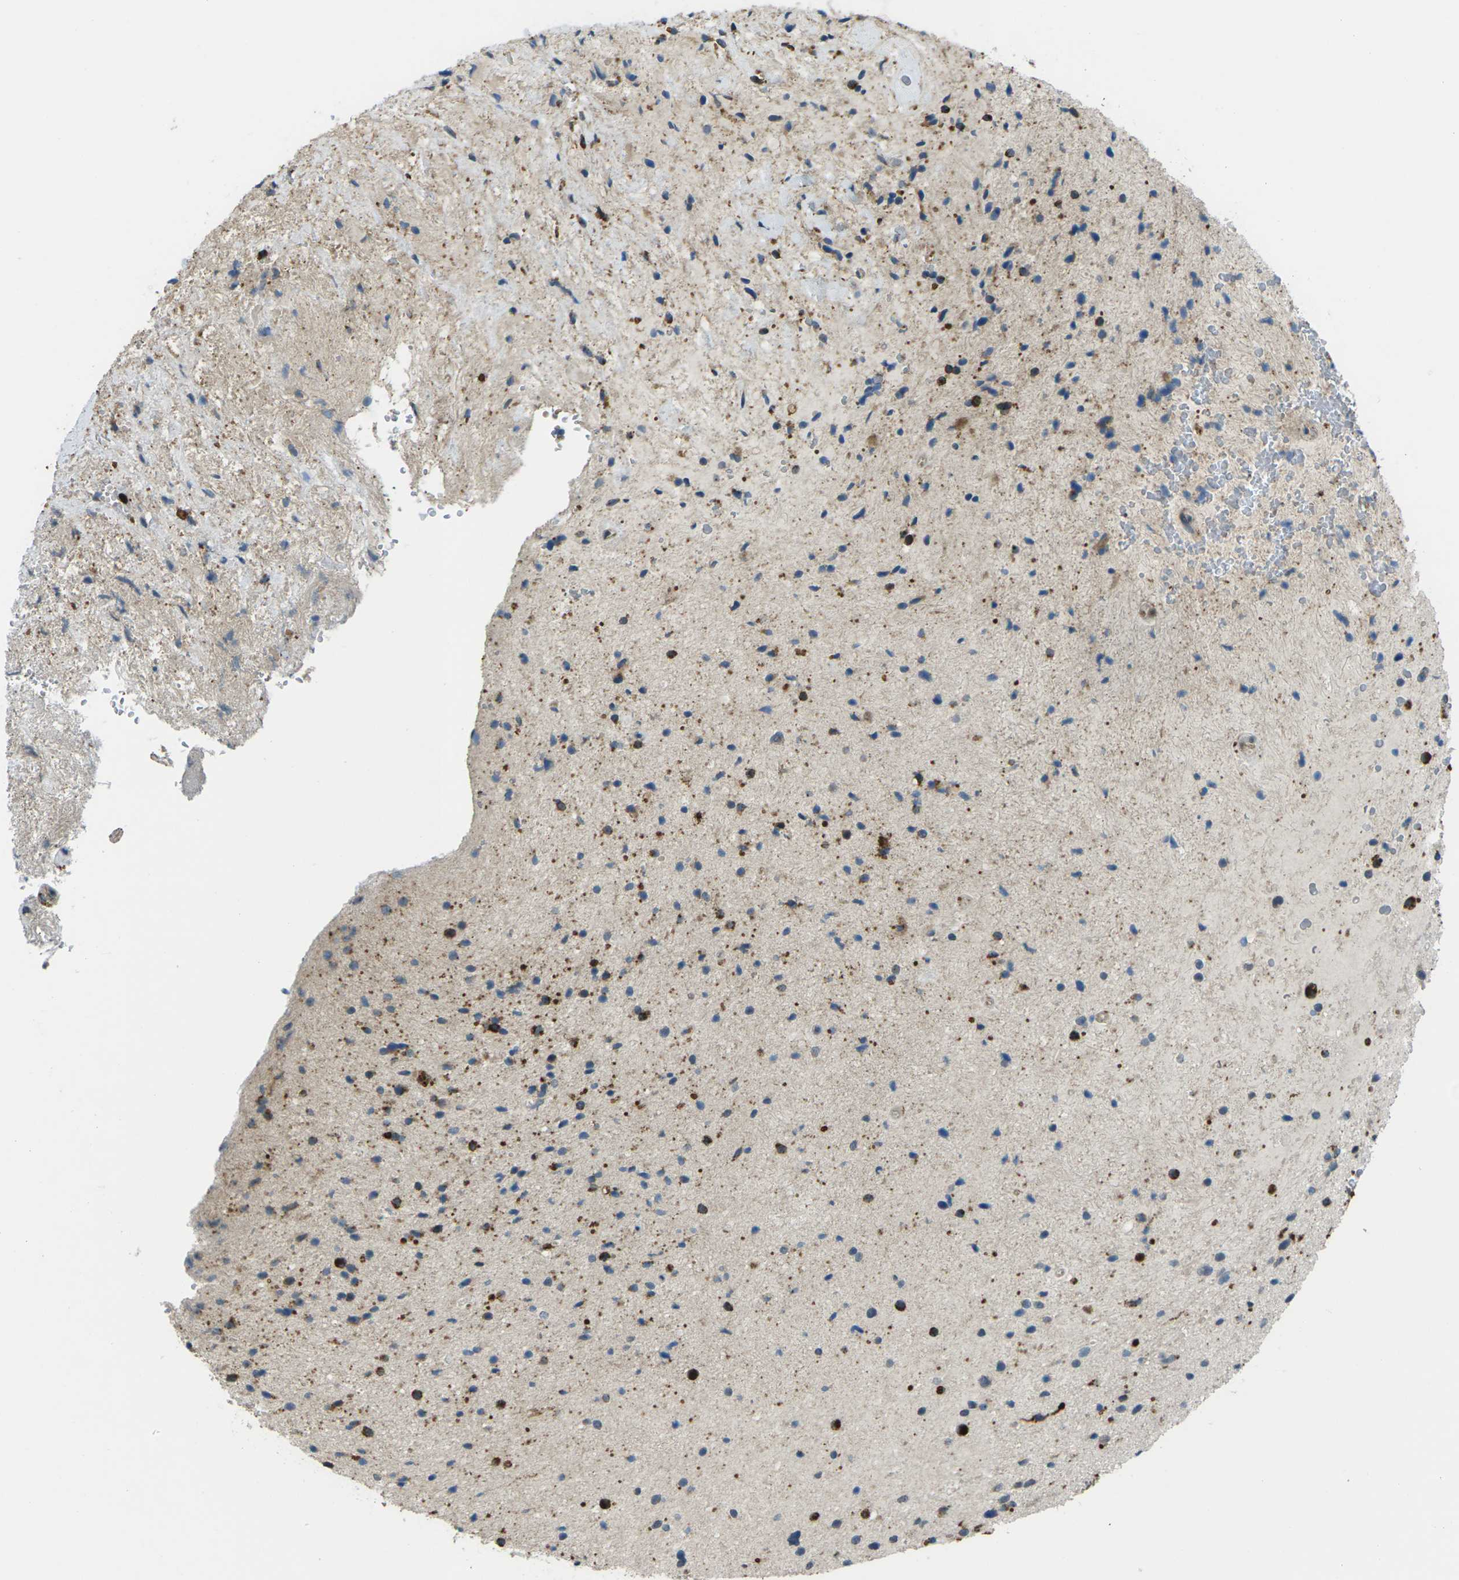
{"staining": {"intensity": "strong", "quantity": "<25%", "location": "cytoplasmic/membranous"}, "tissue": "glioma", "cell_type": "Tumor cells", "image_type": "cancer", "snomed": [{"axis": "morphology", "description": "Glioma, malignant, High grade"}, {"axis": "topography", "description": "Brain"}], "caption": "High-grade glioma (malignant) stained for a protein (brown) demonstrates strong cytoplasmic/membranous positive positivity in approximately <25% of tumor cells.", "gene": "SLC31A2", "patient": {"sex": "male", "age": 33}}